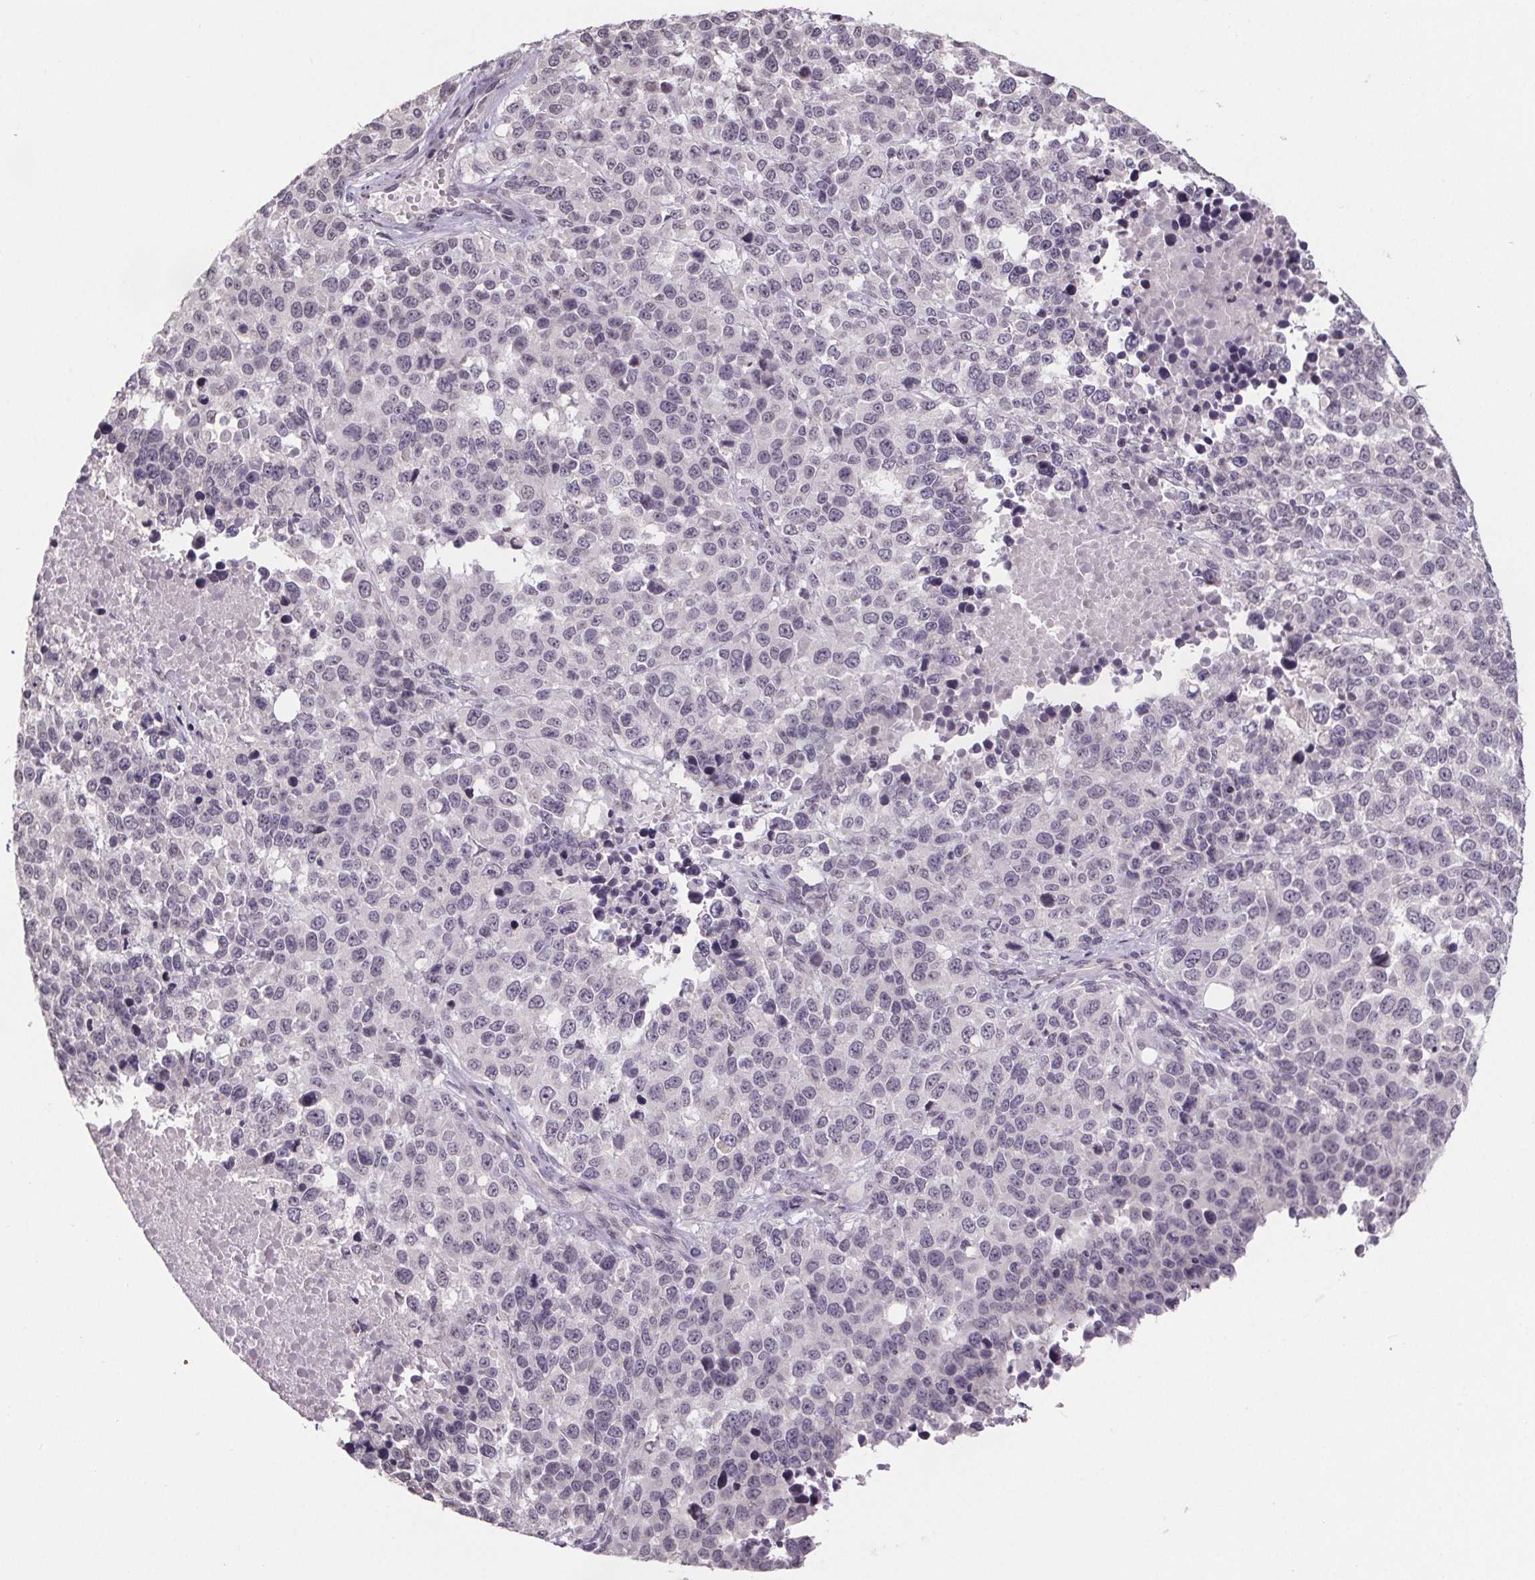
{"staining": {"intensity": "negative", "quantity": "none", "location": "none"}, "tissue": "melanoma", "cell_type": "Tumor cells", "image_type": "cancer", "snomed": [{"axis": "morphology", "description": "Malignant melanoma, Metastatic site"}, {"axis": "topography", "description": "Skin"}], "caption": "Immunohistochemistry (IHC) photomicrograph of neoplastic tissue: malignant melanoma (metastatic site) stained with DAB (3,3'-diaminobenzidine) displays no significant protein positivity in tumor cells.", "gene": "NKX6-1", "patient": {"sex": "male", "age": 84}}